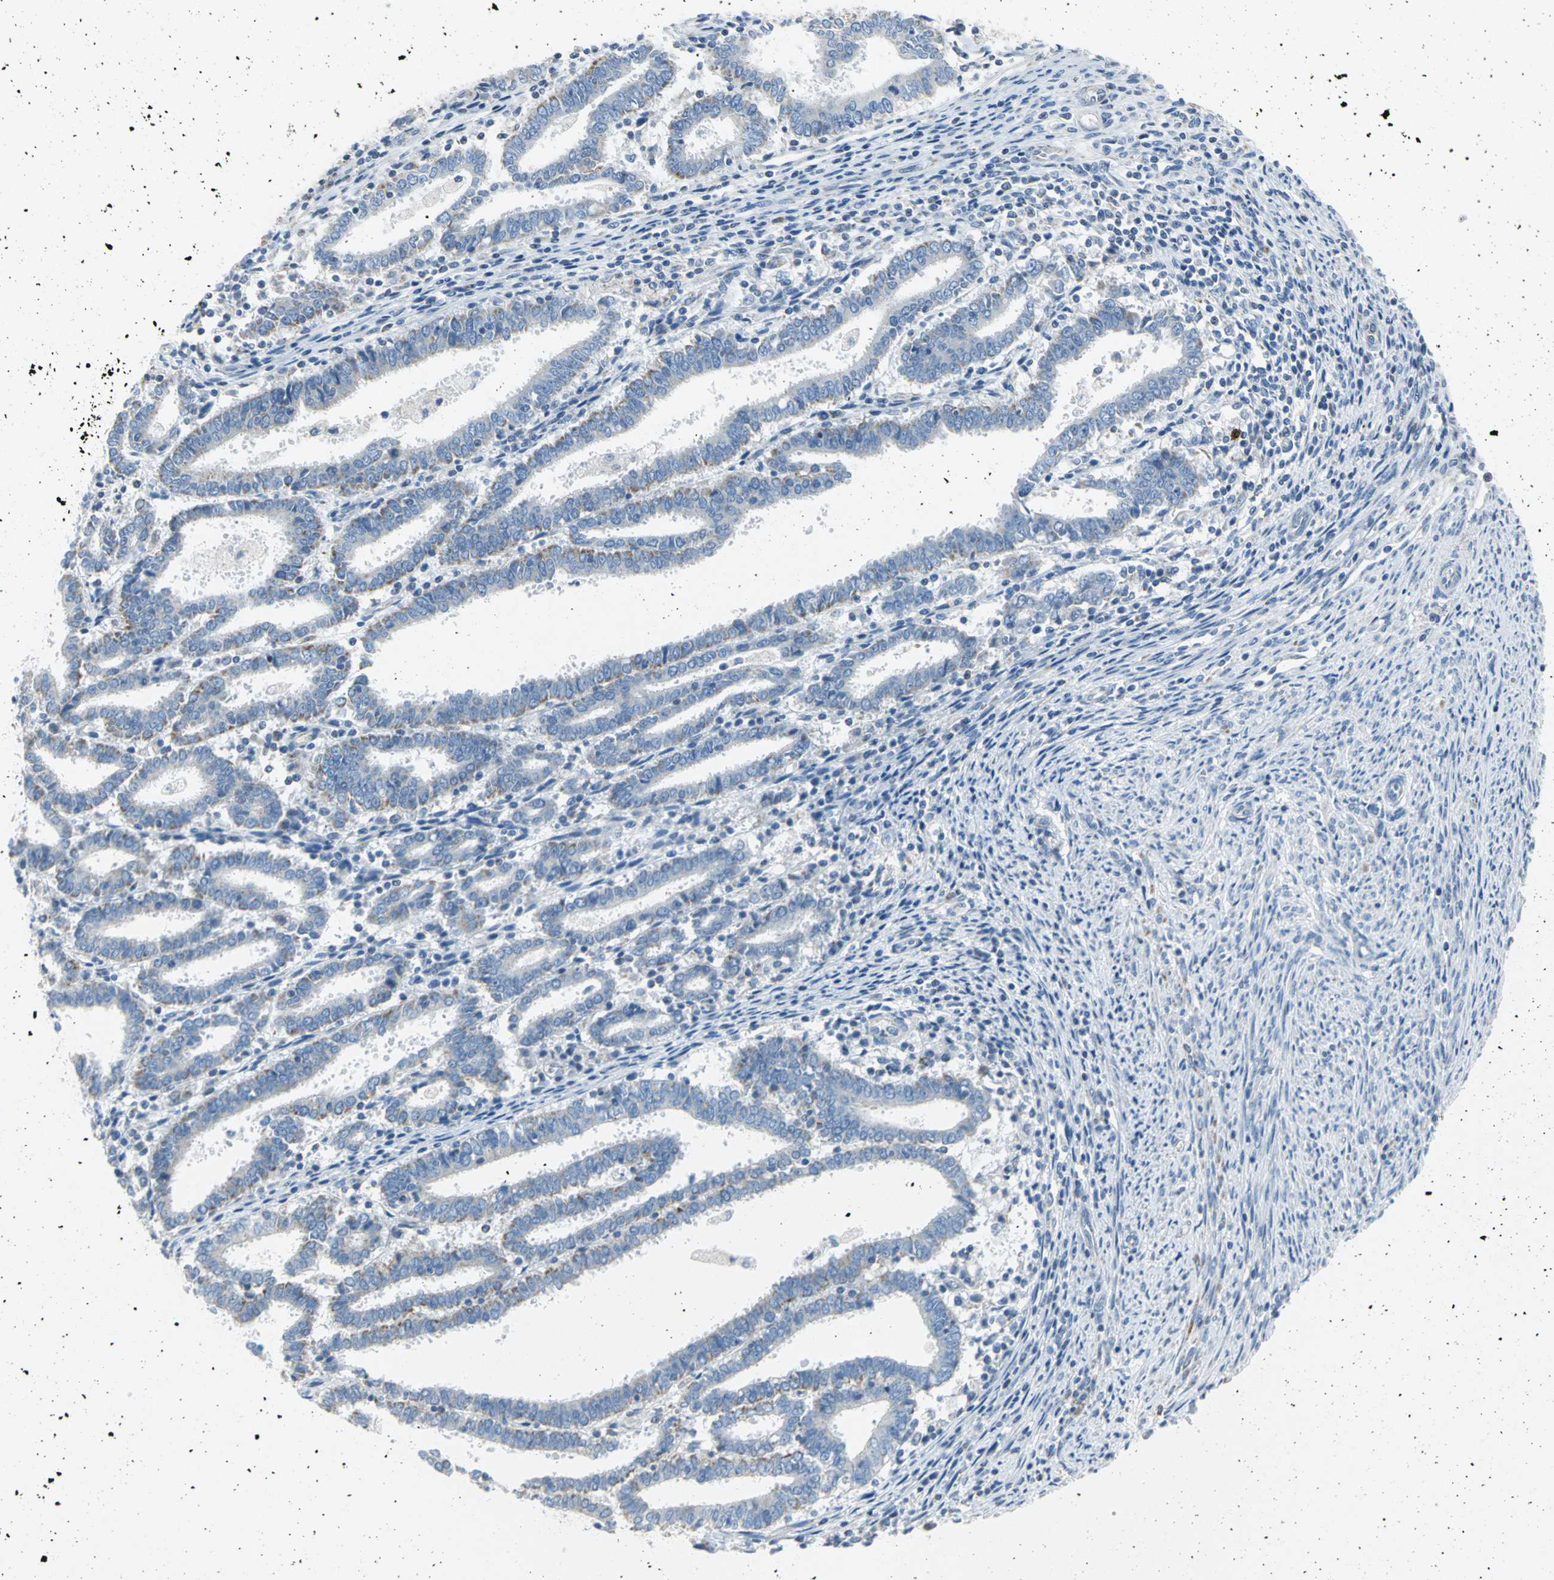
{"staining": {"intensity": "weak", "quantity": "25%-75%", "location": "cytoplasmic/membranous"}, "tissue": "endometrial cancer", "cell_type": "Tumor cells", "image_type": "cancer", "snomed": [{"axis": "morphology", "description": "Adenocarcinoma, NOS"}, {"axis": "topography", "description": "Uterus"}], "caption": "Immunohistochemistry (IHC) (DAB) staining of endometrial cancer shows weak cytoplasmic/membranous protein expression in approximately 25%-75% of tumor cells.", "gene": "ALOX15", "patient": {"sex": "female", "age": 83}}